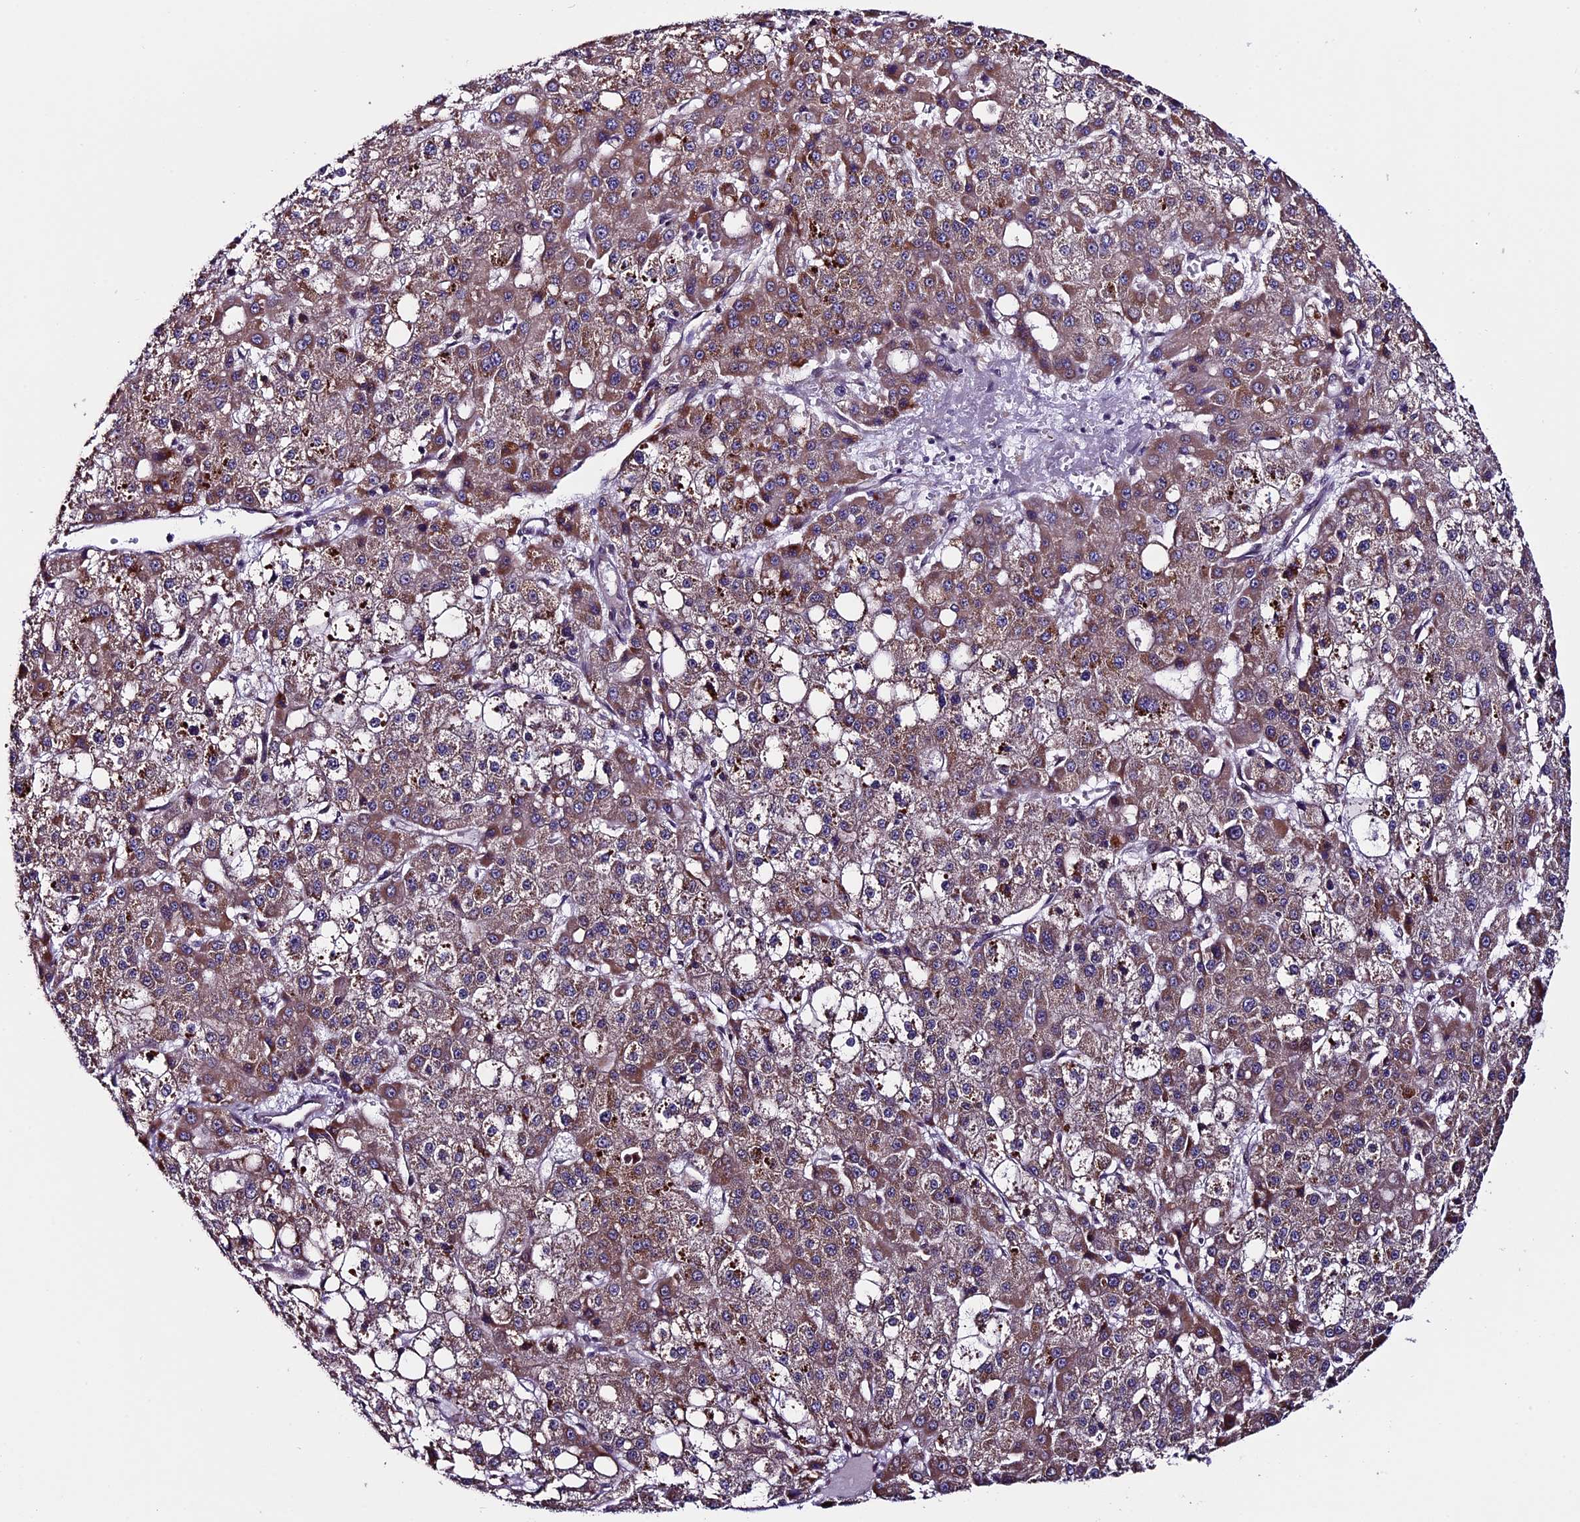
{"staining": {"intensity": "moderate", "quantity": ">75%", "location": "cytoplasmic/membranous"}, "tissue": "liver cancer", "cell_type": "Tumor cells", "image_type": "cancer", "snomed": [{"axis": "morphology", "description": "Carcinoma, Hepatocellular, NOS"}, {"axis": "topography", "description": "Liver"}], "caption": "A histopathology image showing moderate cytoplasmic/membranous positivity in approximately >75% of tumor cells in hepatocellular carcinoma (liver), as visualized by brown immunohistochemical staining.", "gene": "TMEM171", "patient": {"sex": "male", "age": 47}}